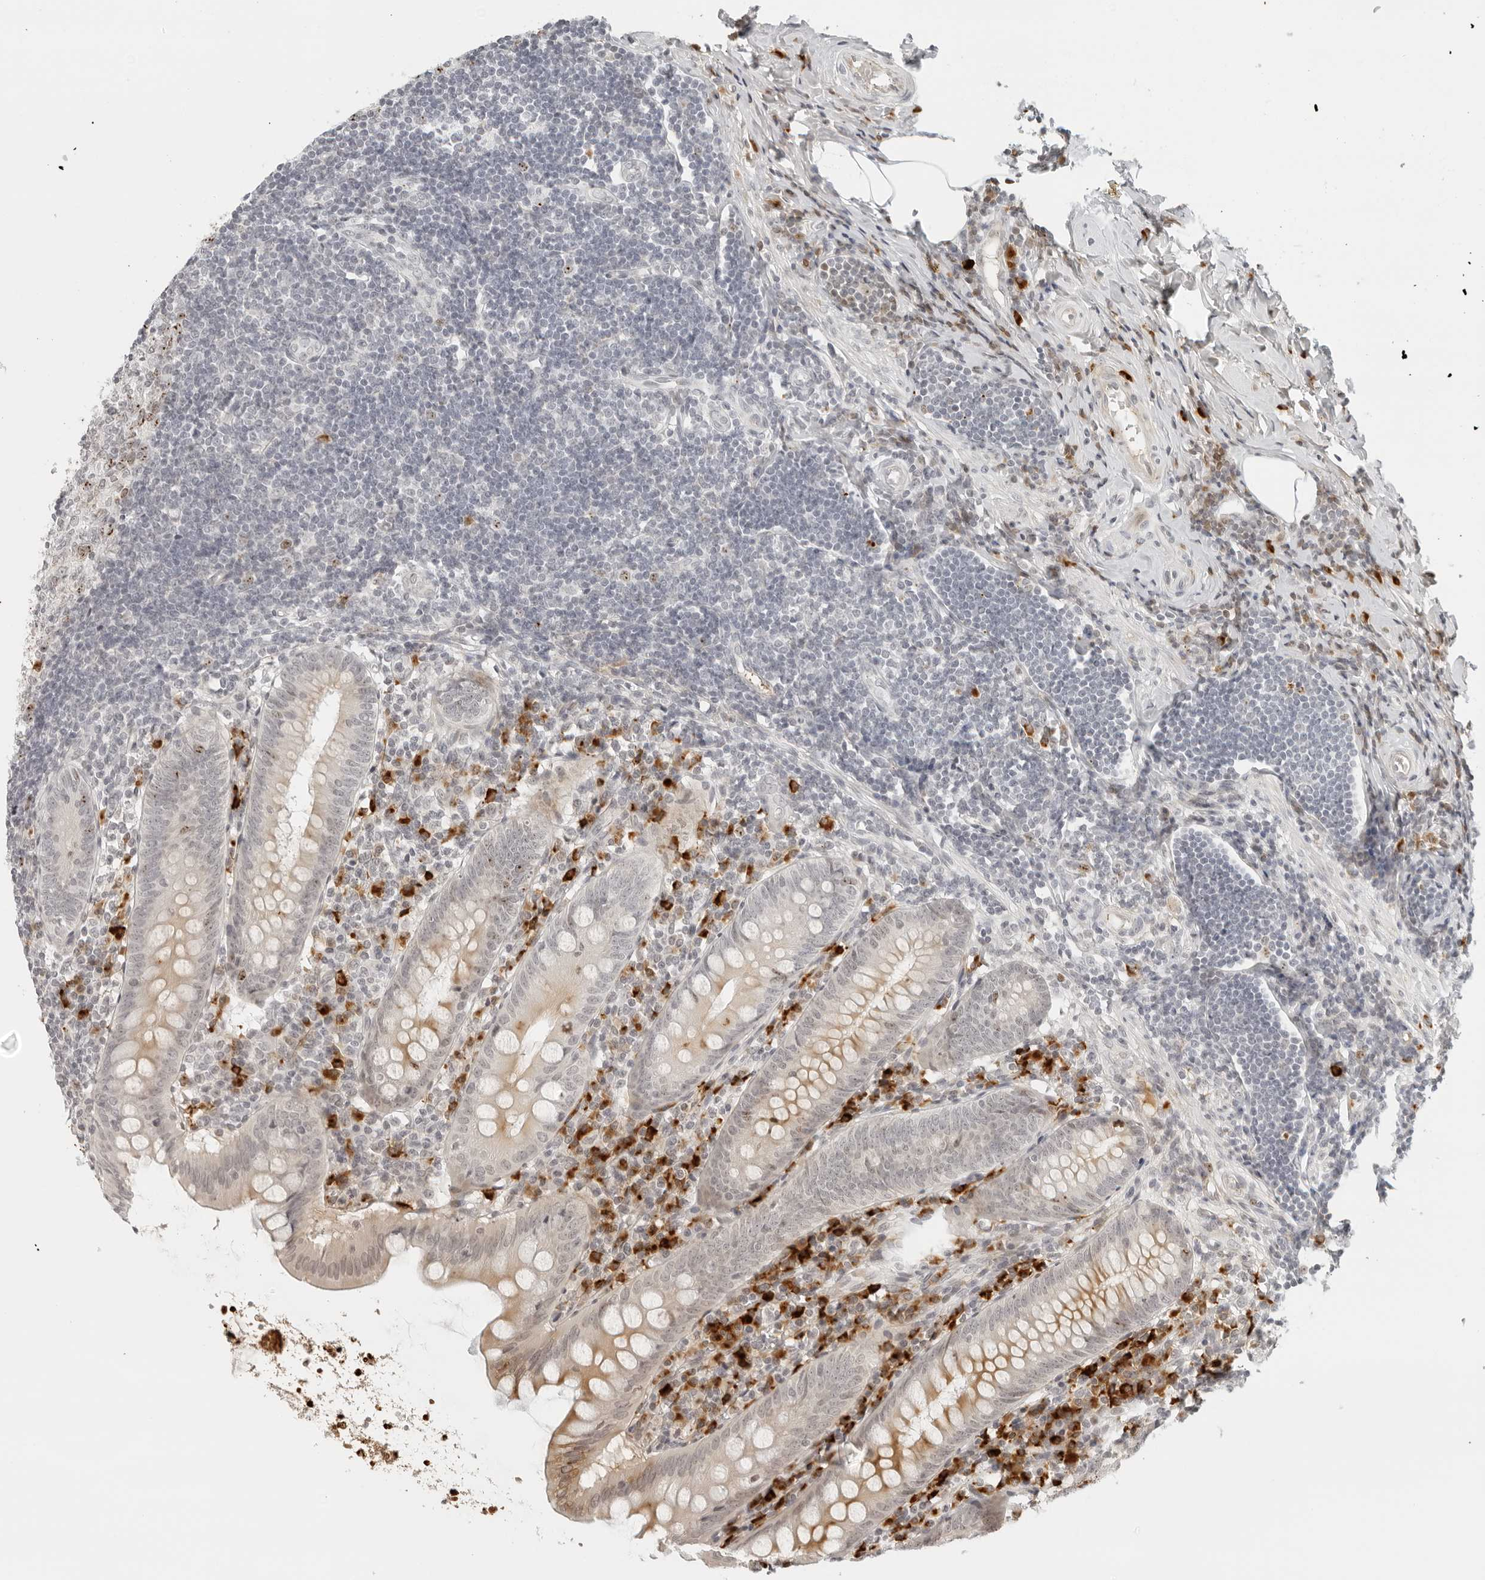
{"staining": {"intensity": "weak", "quantity": "25%-75%", "location": "cytoplasmic/membranous,nuclear"}, "tissue": "appendix", "cell_type": "Glandular cells", "image_type": "normal", "snomed": [{"axis": "morphology", "description": "Normal tissue, NOS"}, {"axis": "topography", "description": "Appendix"}], "caption": "Glandular cells demonstrate low levels of weak cytoplasmic/membranous,nuclear staining in about 25%-75% of cells in benign human appendix.", "gene": "ZNF678", "patient": {"sex": "female", "age": 54}}